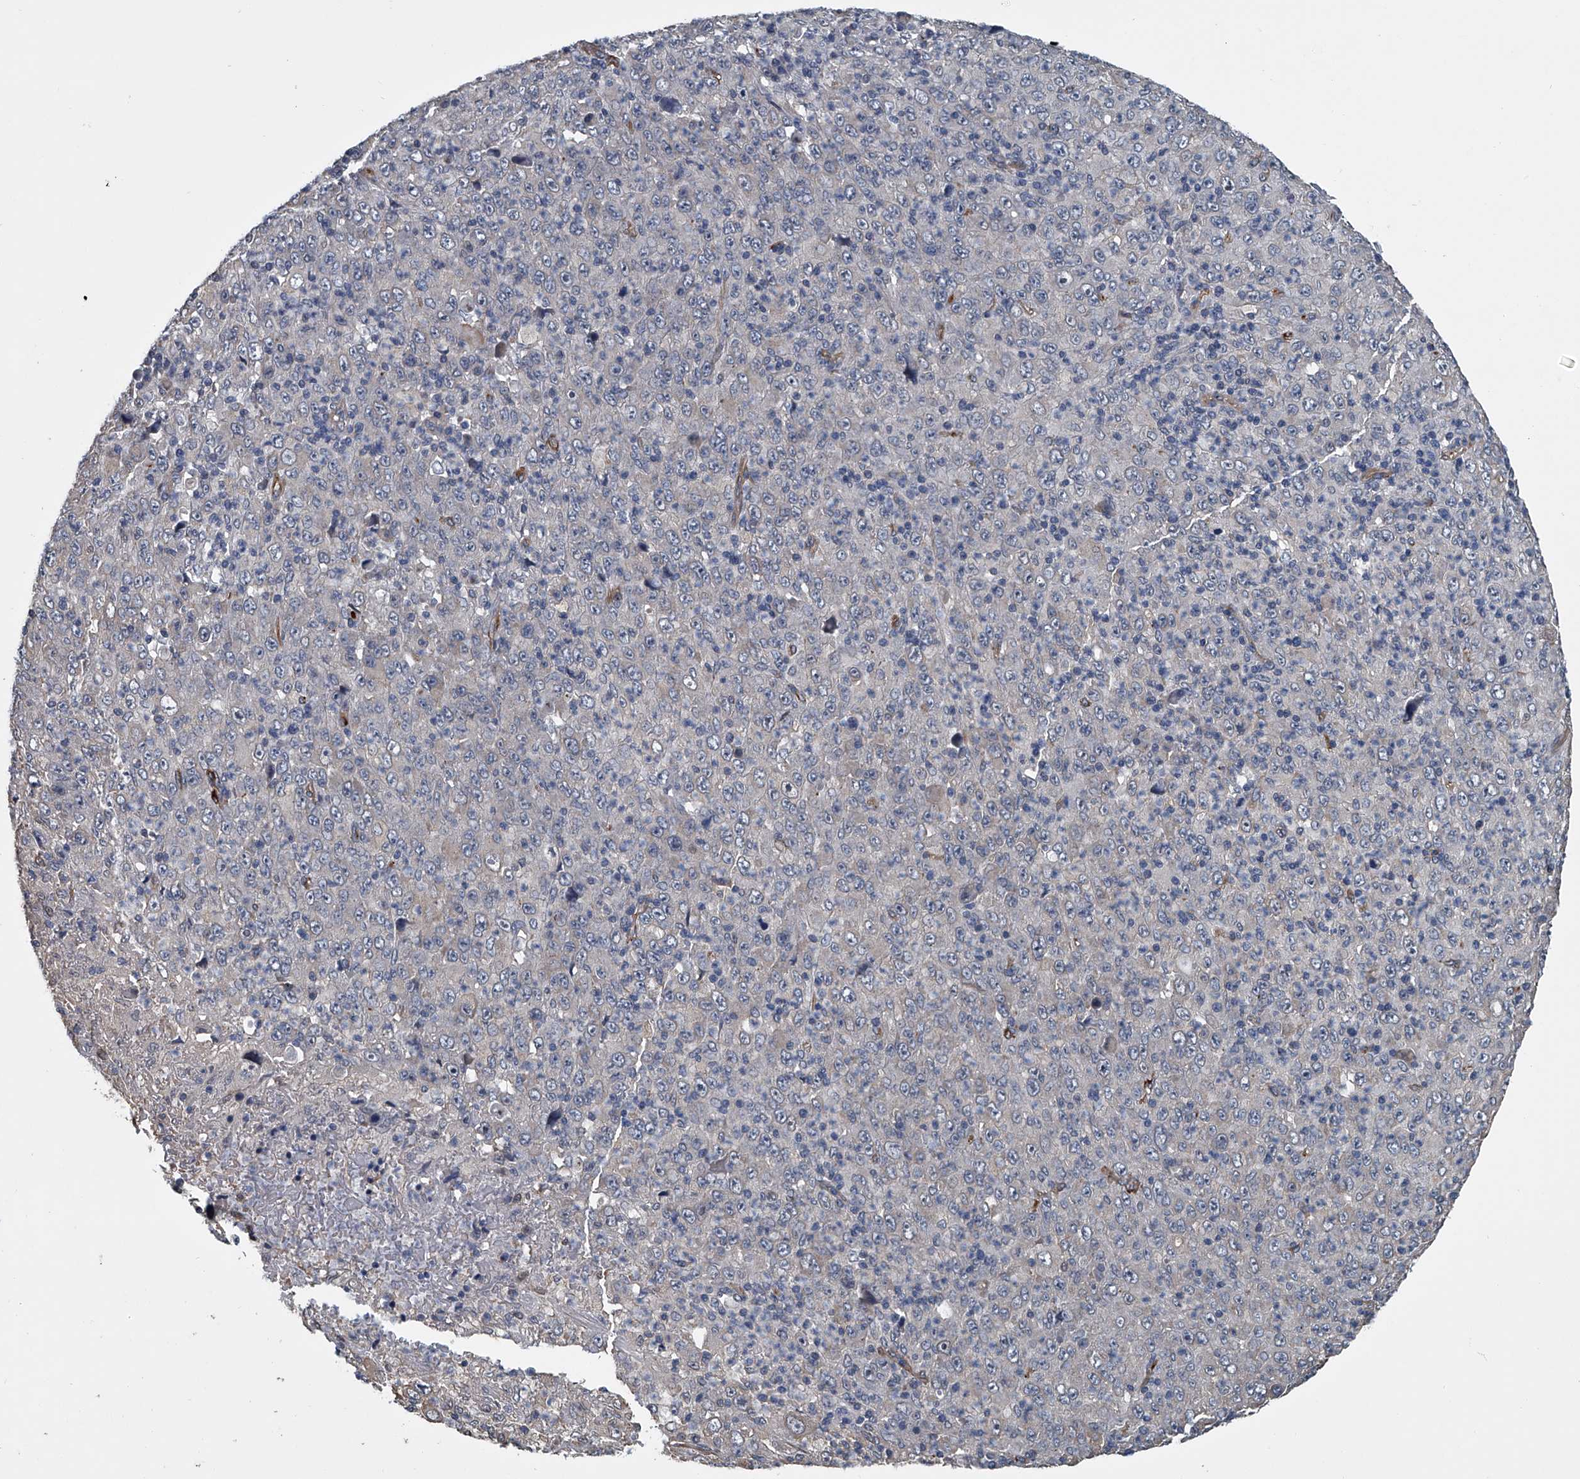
{"staining": {"intensity": "negative", "quantity": "none", "location": "none"}, "tissue": "melanoma", "cell_type": "Tumor cells", "image_type": "cancer", "snomed": [{"axis": "morphology", "description": "Malignant melanoma, Metastatic site"}, {"axis": "topography", "description": "Skin"}], "caption": "IHC micrograph of neoplastic tissue: melanoma stained with DAB (3,3'-diaminobenzidine) displays no significant protein positivity in tumor cells. Nuclei are stained in blue.", "gene": "LDLRAD2", "patient": {"sex": "female", "age": 56}}